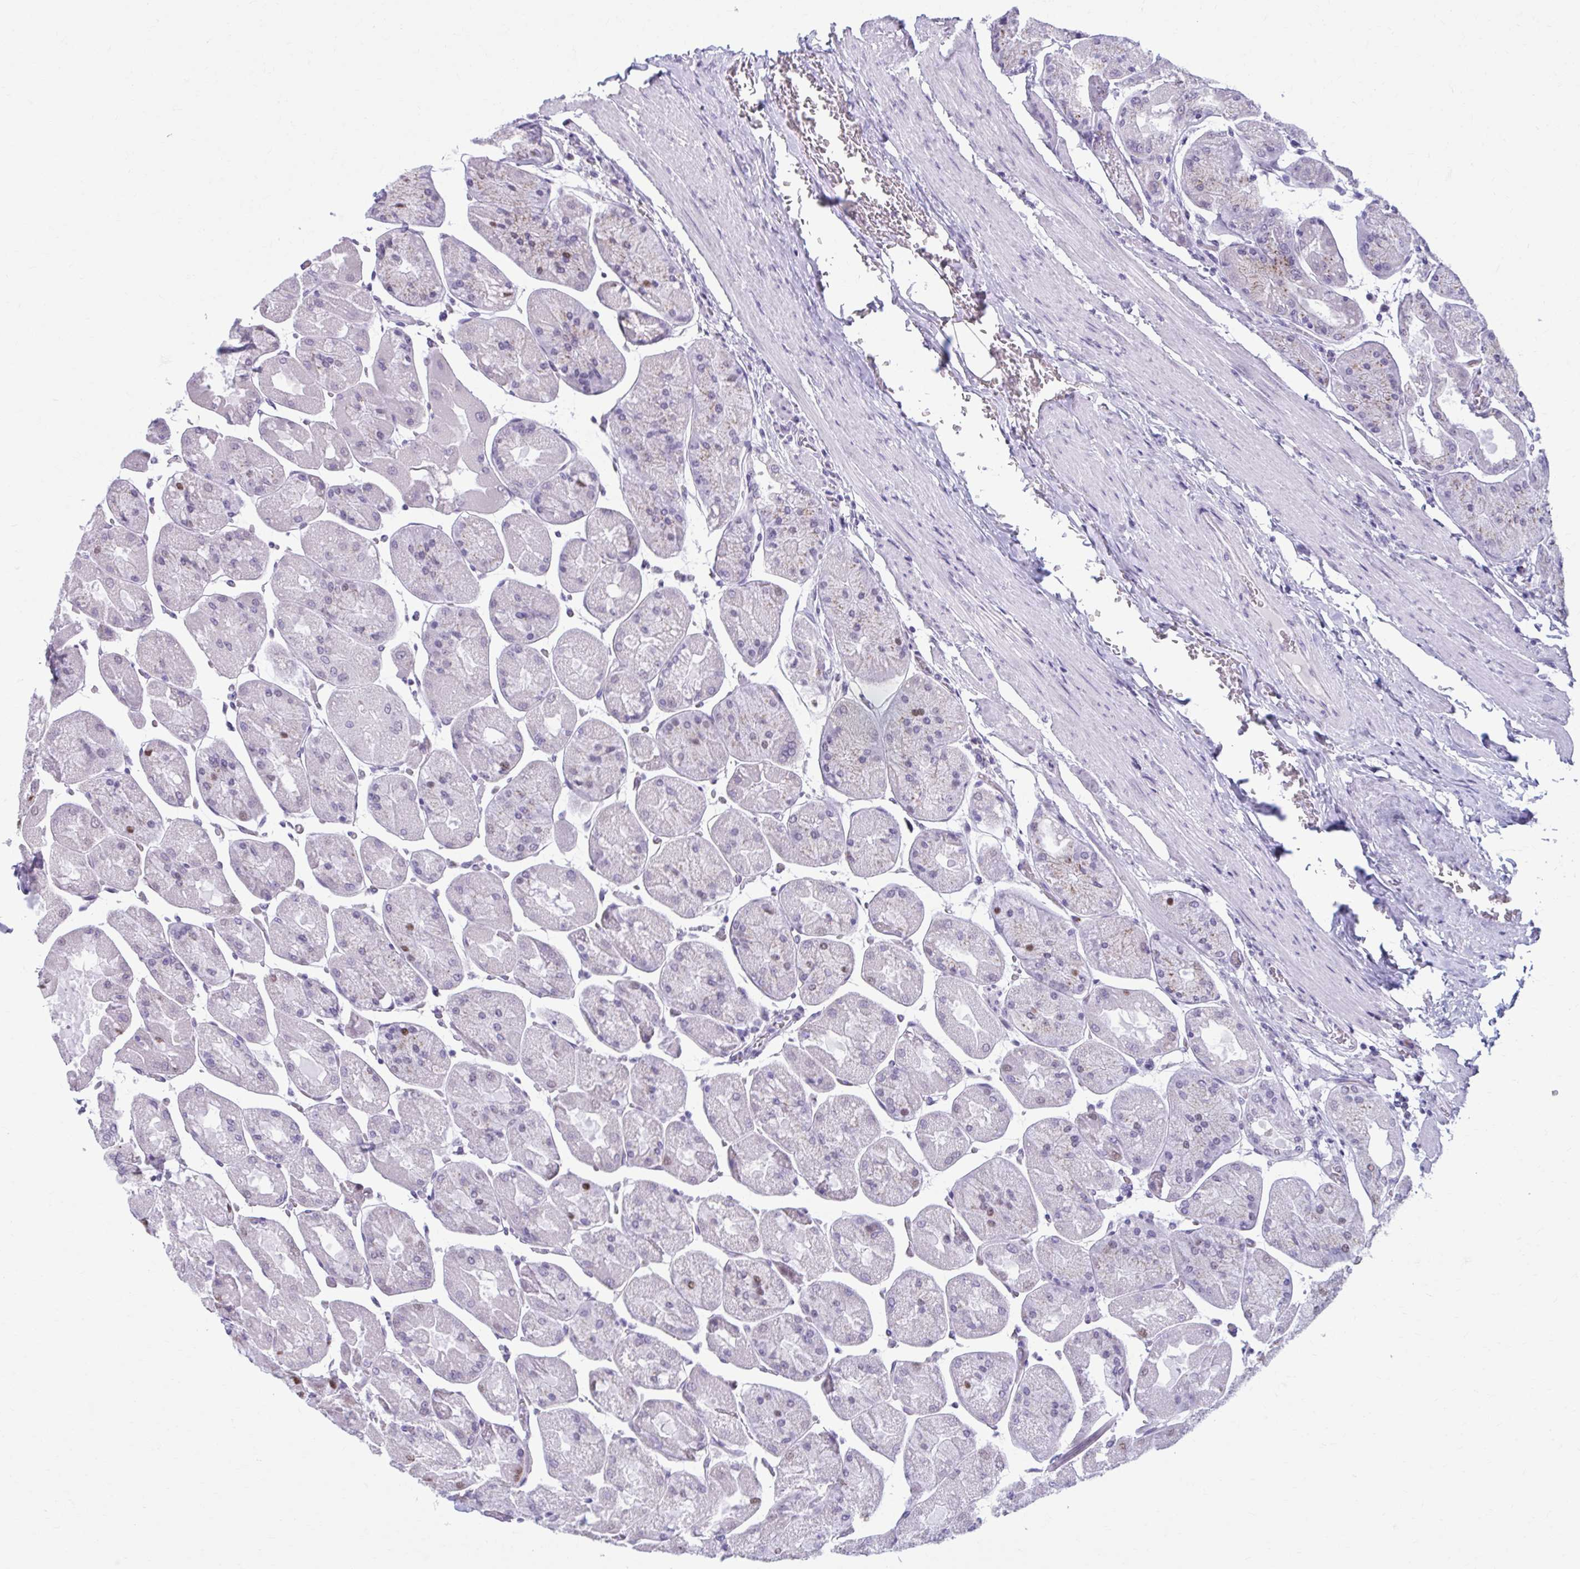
{"staining": {"intensity": "strong", "quantity": "25%-75%", "location": "cytoplasmic/membranous,nuclear"}, "tissue": "stomach", "cell_type": "Glandular cells", "image_type": "normal", "snomed": [{"axis": "morphology", "description": "Normal tissue, NOS"}, {"axis": "topography", "description": "Stomach"}], "caption": "This photomicrograph exhibits IHC staining of normal human stomach, with high strong cytoplasmic/membranous,nuclear staining in approximately 25%-75% of glandular cells.", "gene": "ZNF682", "patient": {"sex": "female", "age": 61}}